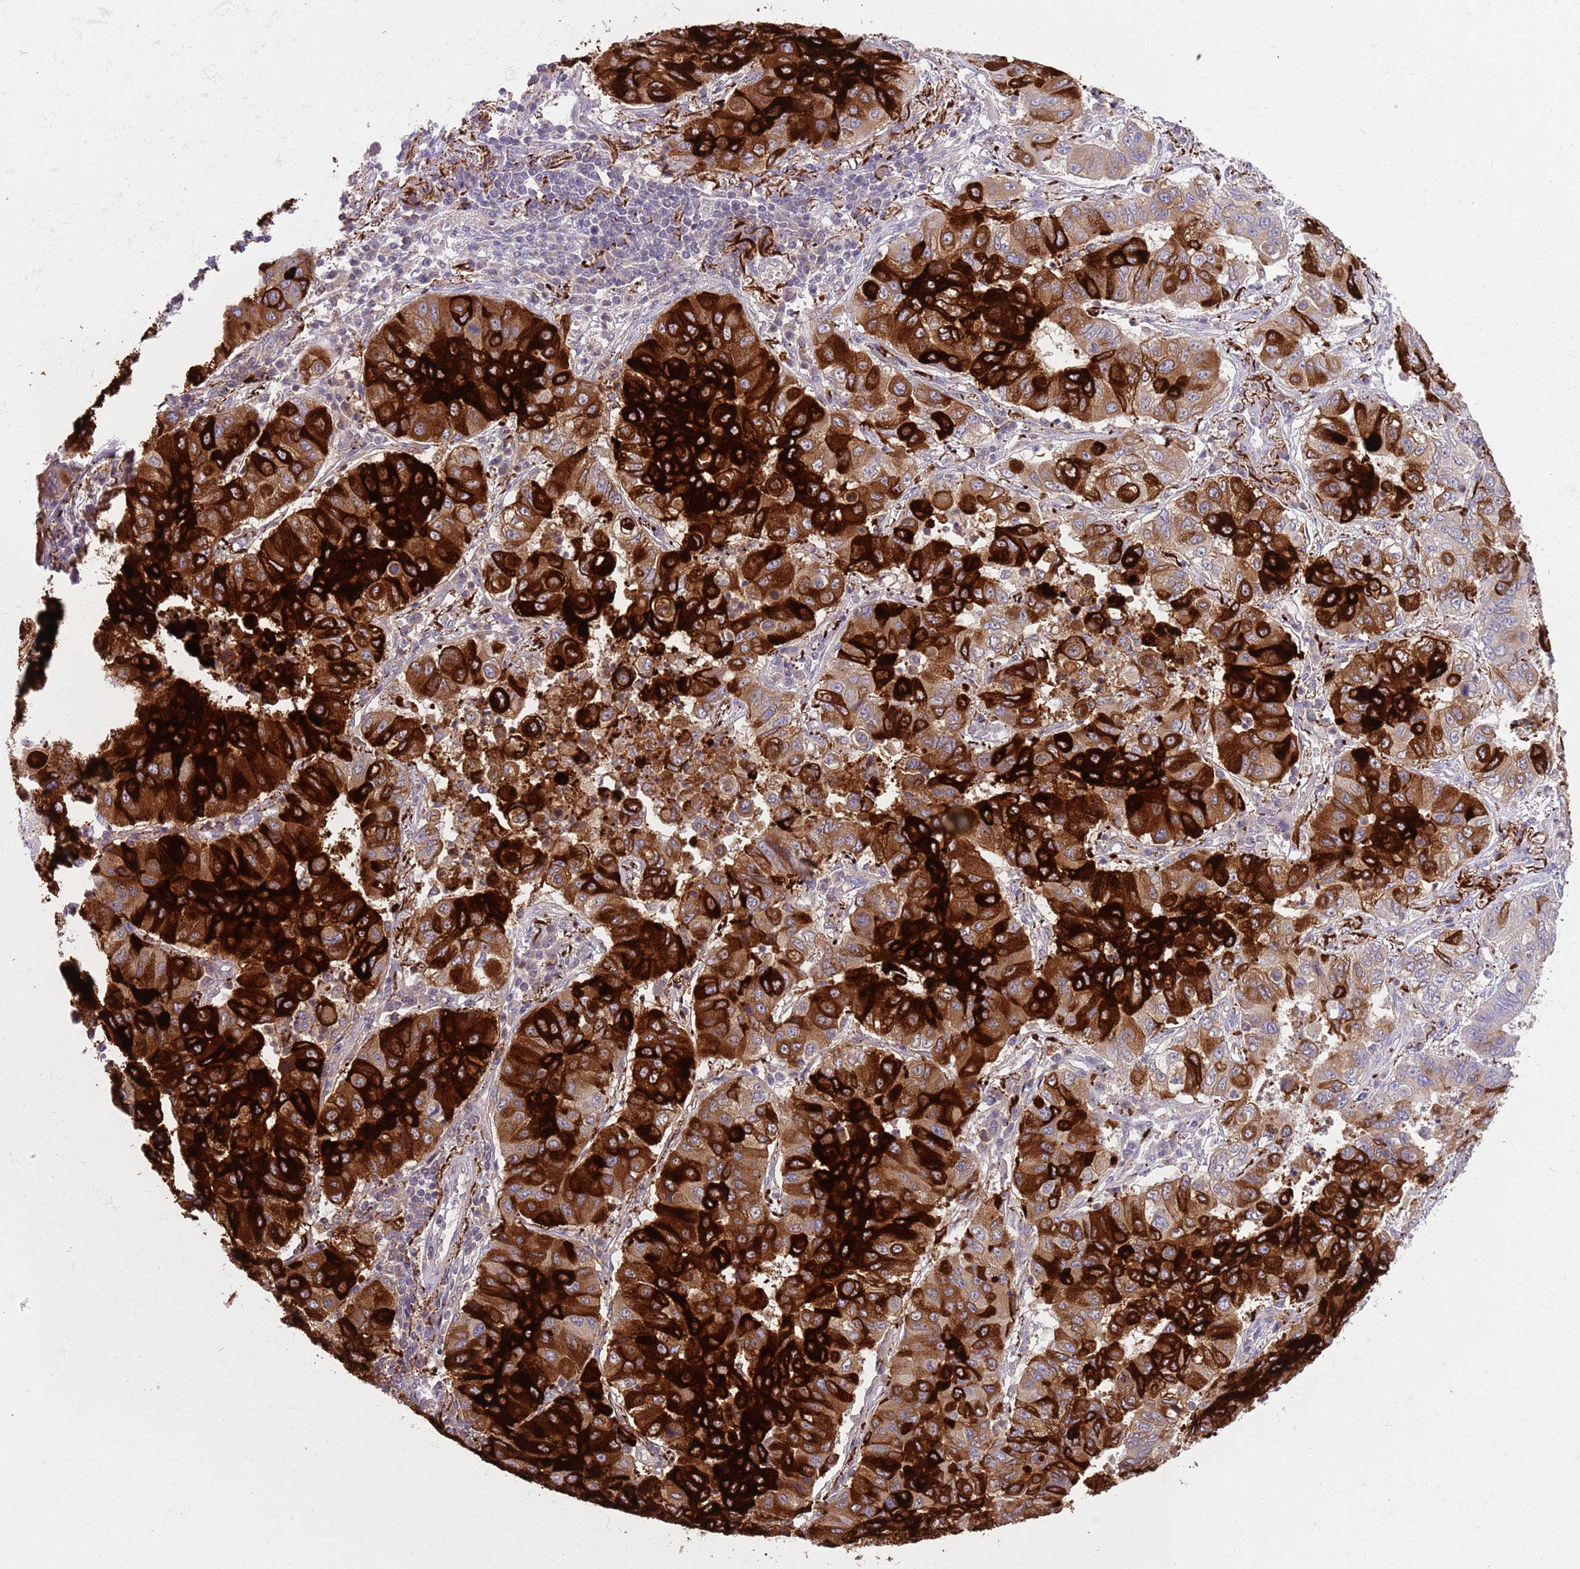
{"staining": {"intensity": "strong", "quantity": "25%-75%", "location": "cytoplasmic/membranous"}, "tissue": "lung cancer", "cell_type": "Tumor cells", "image_type": "cancer", "snomed": [{"axis": "morphology", "description": "Squamous cell carcinoma, NOS"}, {"axis": "topography", "description": "Lung"}], "caption": "Approximately 25%-75% of tumor cells in lung squamous cell carcinoma reveal strong cytoplasmic/membranous protein staining as visualized by brown immunohistochemical staining.", "gene": "SFTPA1", "patient": {"sex": "male", "age": 74}}